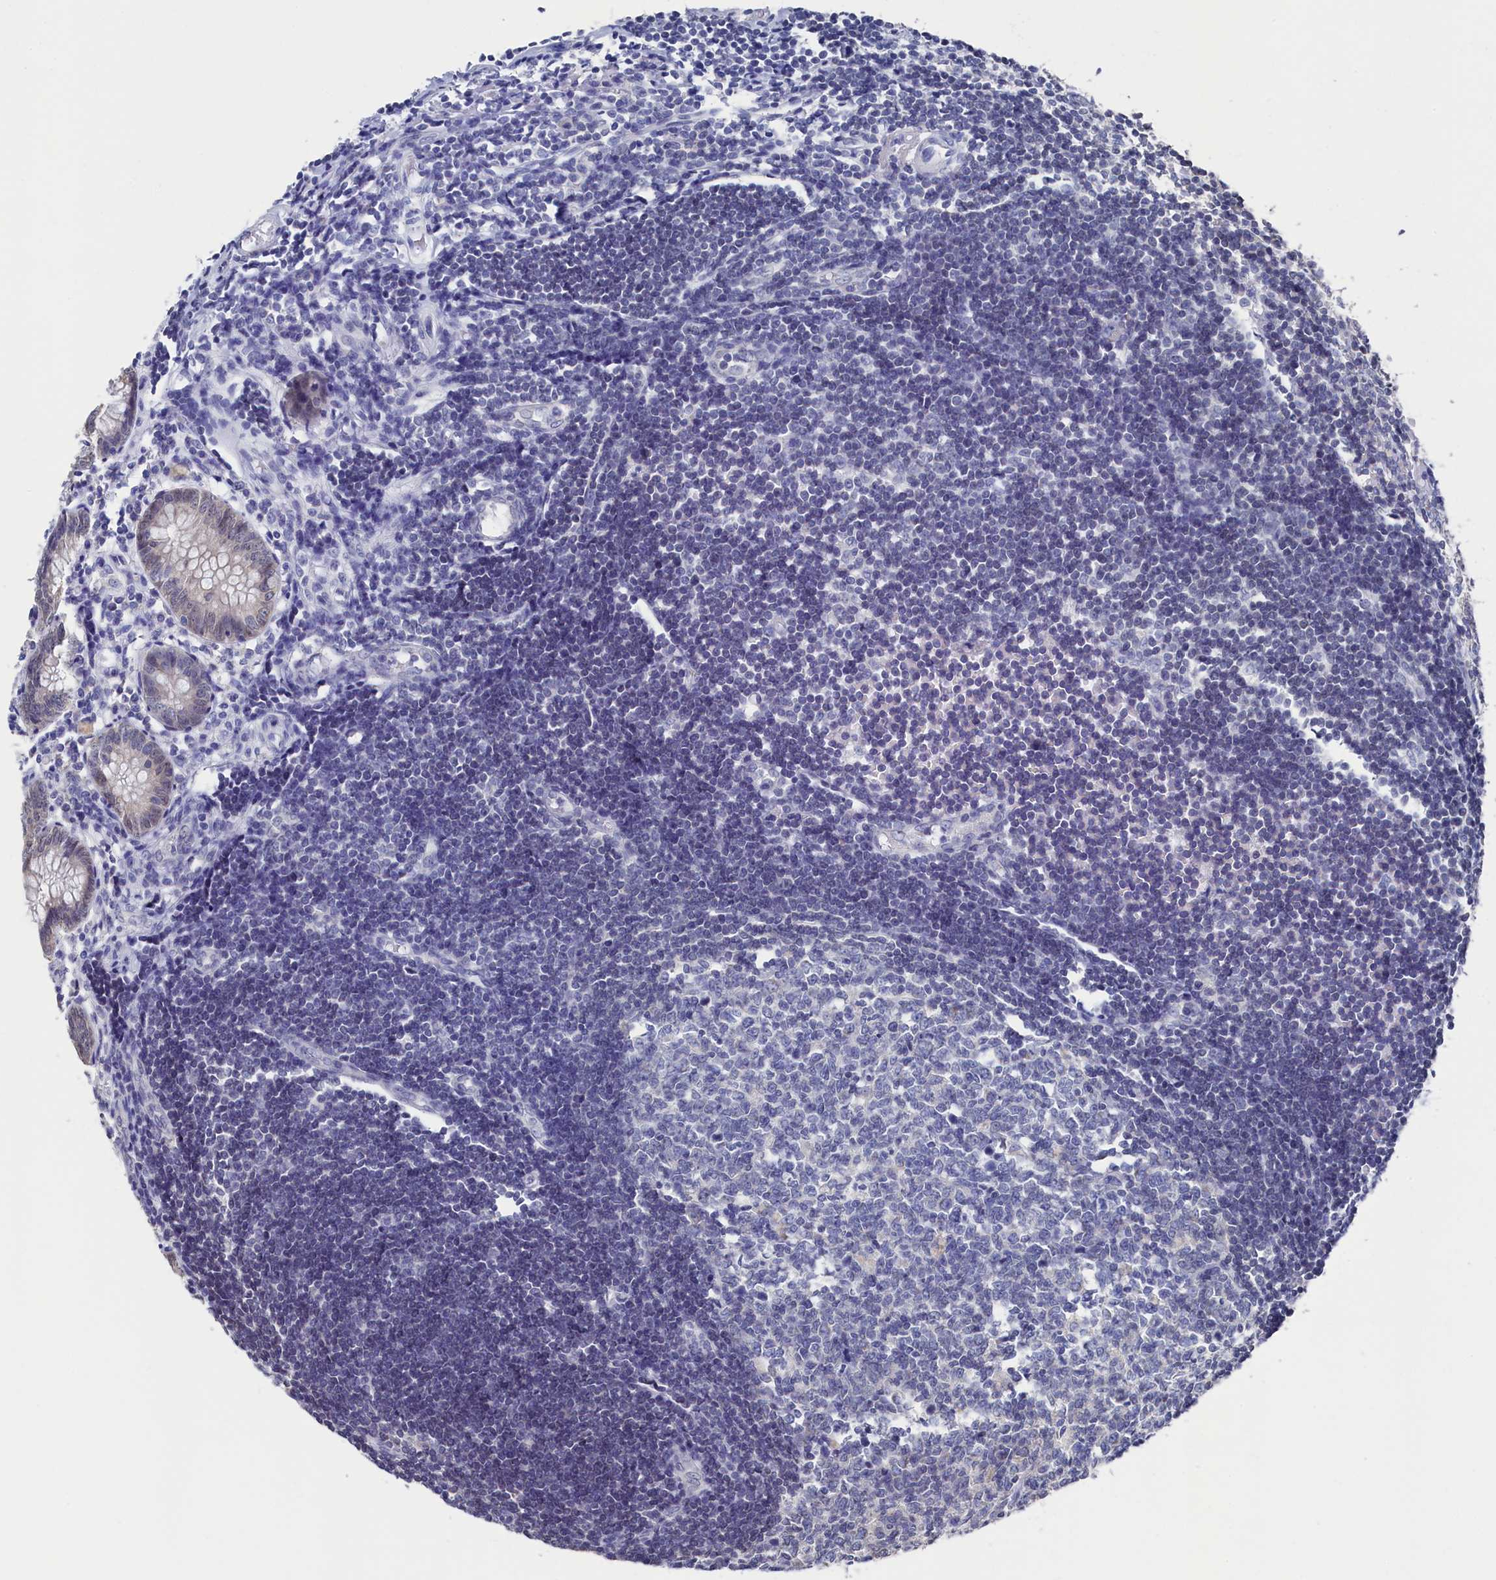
{"staining": {"intensity": "weak", "quantity": "<25%", "location": "nuclear"}, "tissue": "appendix", "cell_type": "Glandular cells", "image_type": "normal", "snomed": [{"axis": "morphology", "description": "Normal tissue, NOS"}, {"axis": "topography", "description": "Appendix"}], "caption": "Immunohistochemistry (IHC) micrograph of benign appendix: appendix stained with DAB displays no significant protein expression in glandular cells. Nuclei are stained in blue.", "gene": "C11orf54", "patient": {"sex": "female", "age": 54}}